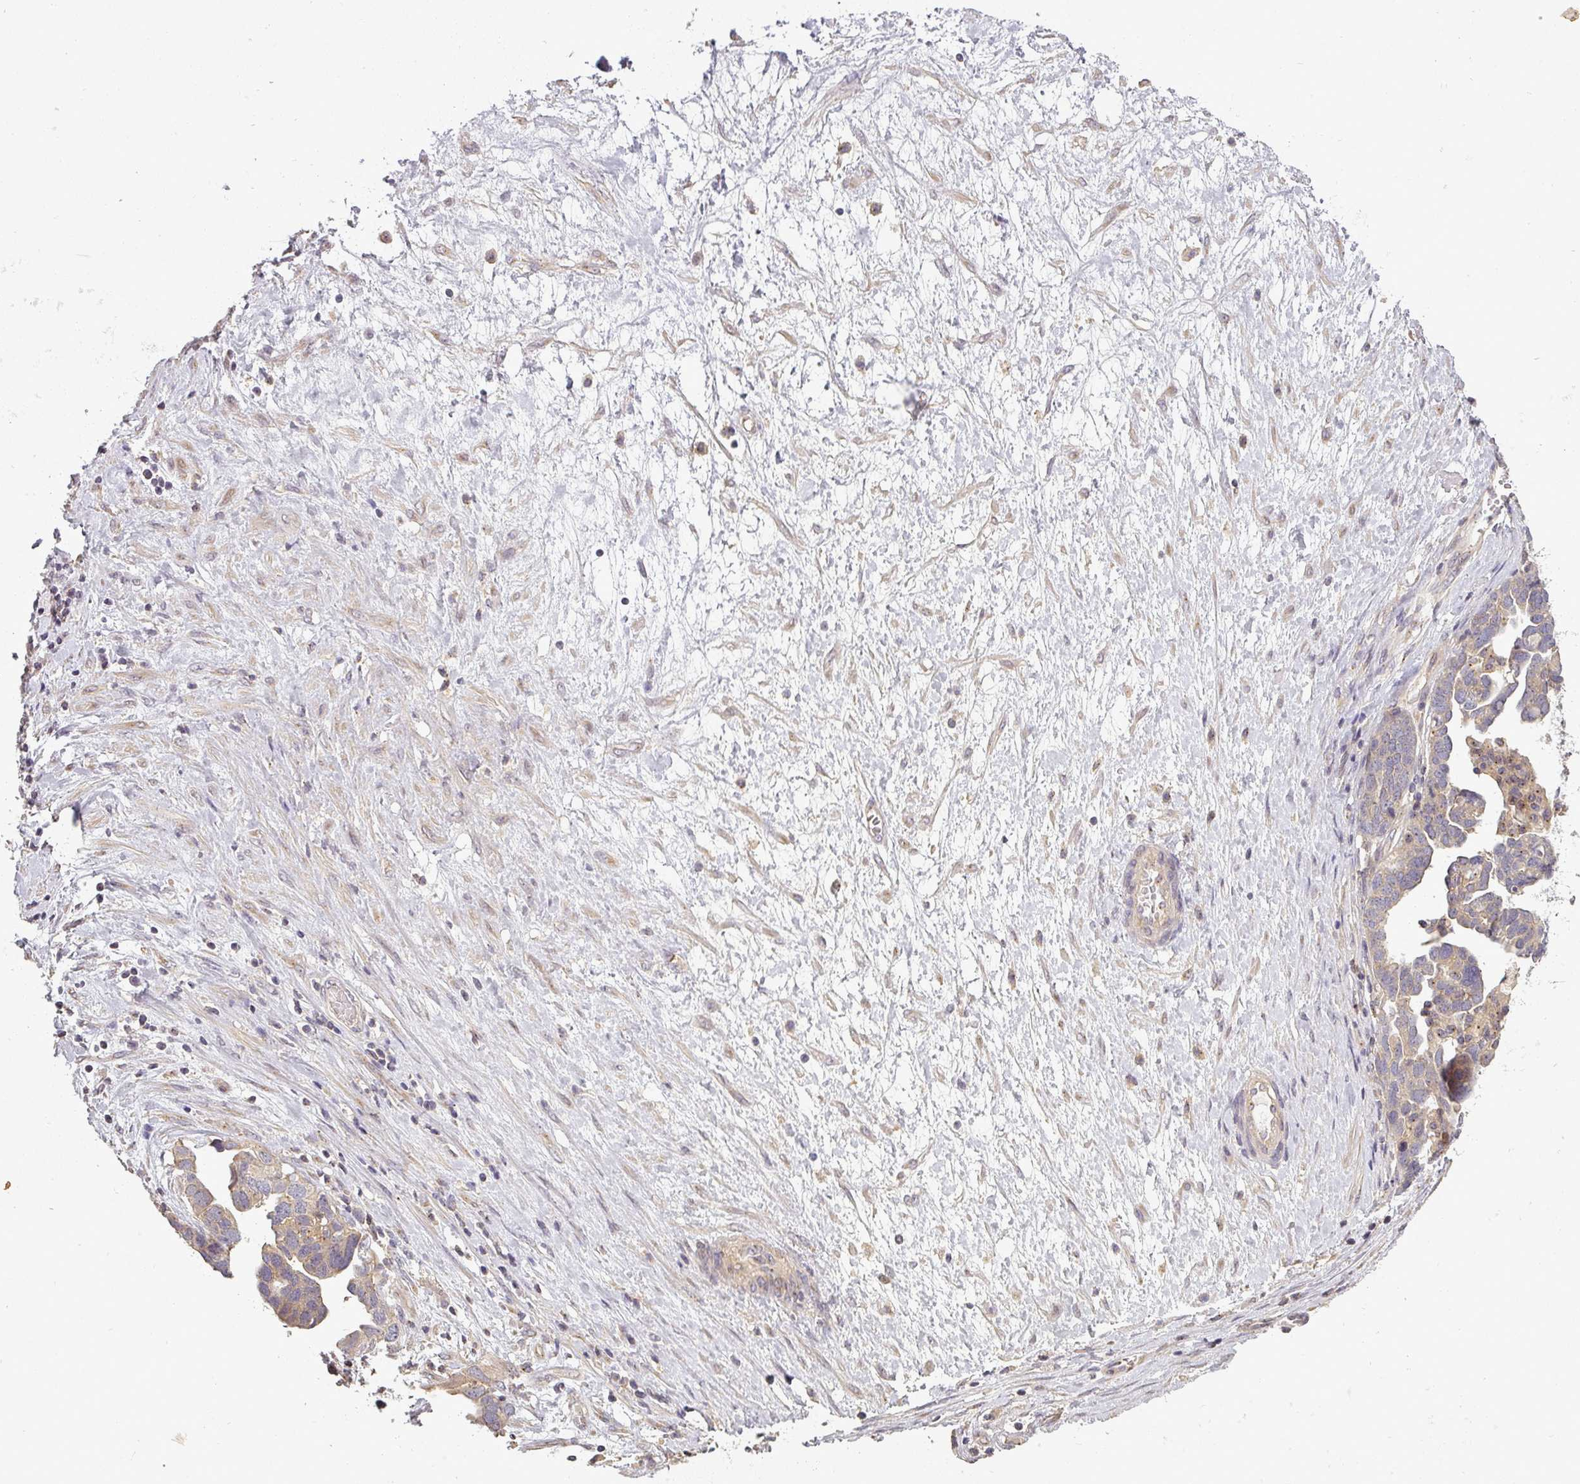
{"staining": {"intensity": "weak", "quantity": "<25%", "location": "cytoplasmic/membranous"}, "tissue": "ovarian cancer", "cell_type": "Tumor cells", "image_type": "cancer", "snomed": [{"axis": "morphology", "description": "Cystadenocarcinoma, serous, NOS"}, {"axis": "topography", "description": "Ovary"}], "caption": "Ovarian serous cystadenocarcinoma was stained to show a protein in brown. There is no significant staining in tumor cells.", "gene": "NIN", "patient": {"sex": "female", "age": 54}}